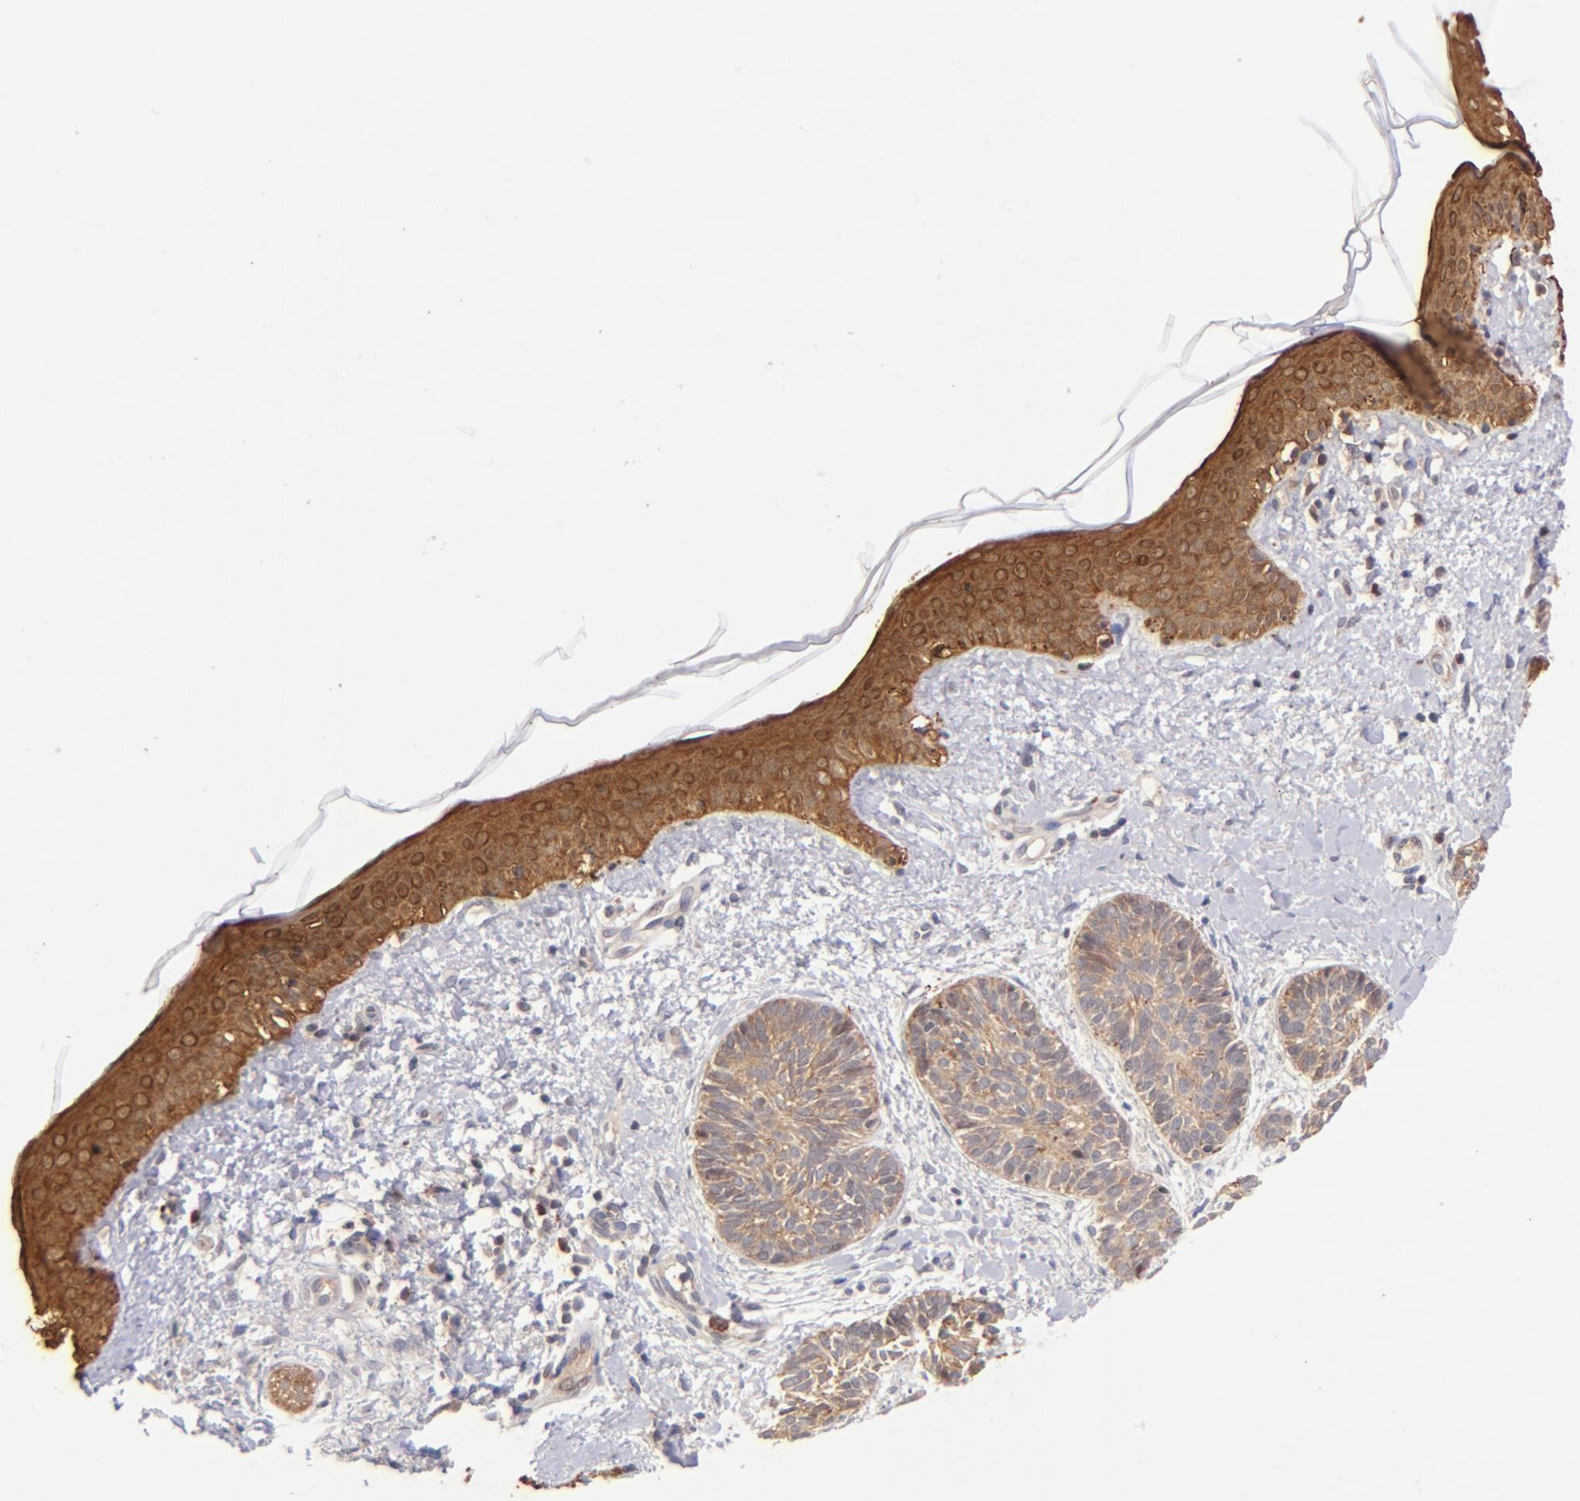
{"staining": {"intensity": "weak", "quantity": ">75%", "location": "cytoplasmic/membranous"}, "tissue": "skin cancer", "cell_type": "Tumor cells", "image_type": "cancer", "snomed": [{"axis": "morphology", "description": "Normal tissue, NOS"}, {"axis": "morphology", "description": "Basal cell carcinoma"}, {"axis": "topography", "description": "Skin"}], "caption": "Immunohistochemistry (IHC) of skin cancer (basal cell carcinoma) demonstrates low levels of weak cytoplasmic/membranous staining in about >75% of tumor cells.", "gene": "YWHAB", "patient": {"sex": "male", "age": 63}}